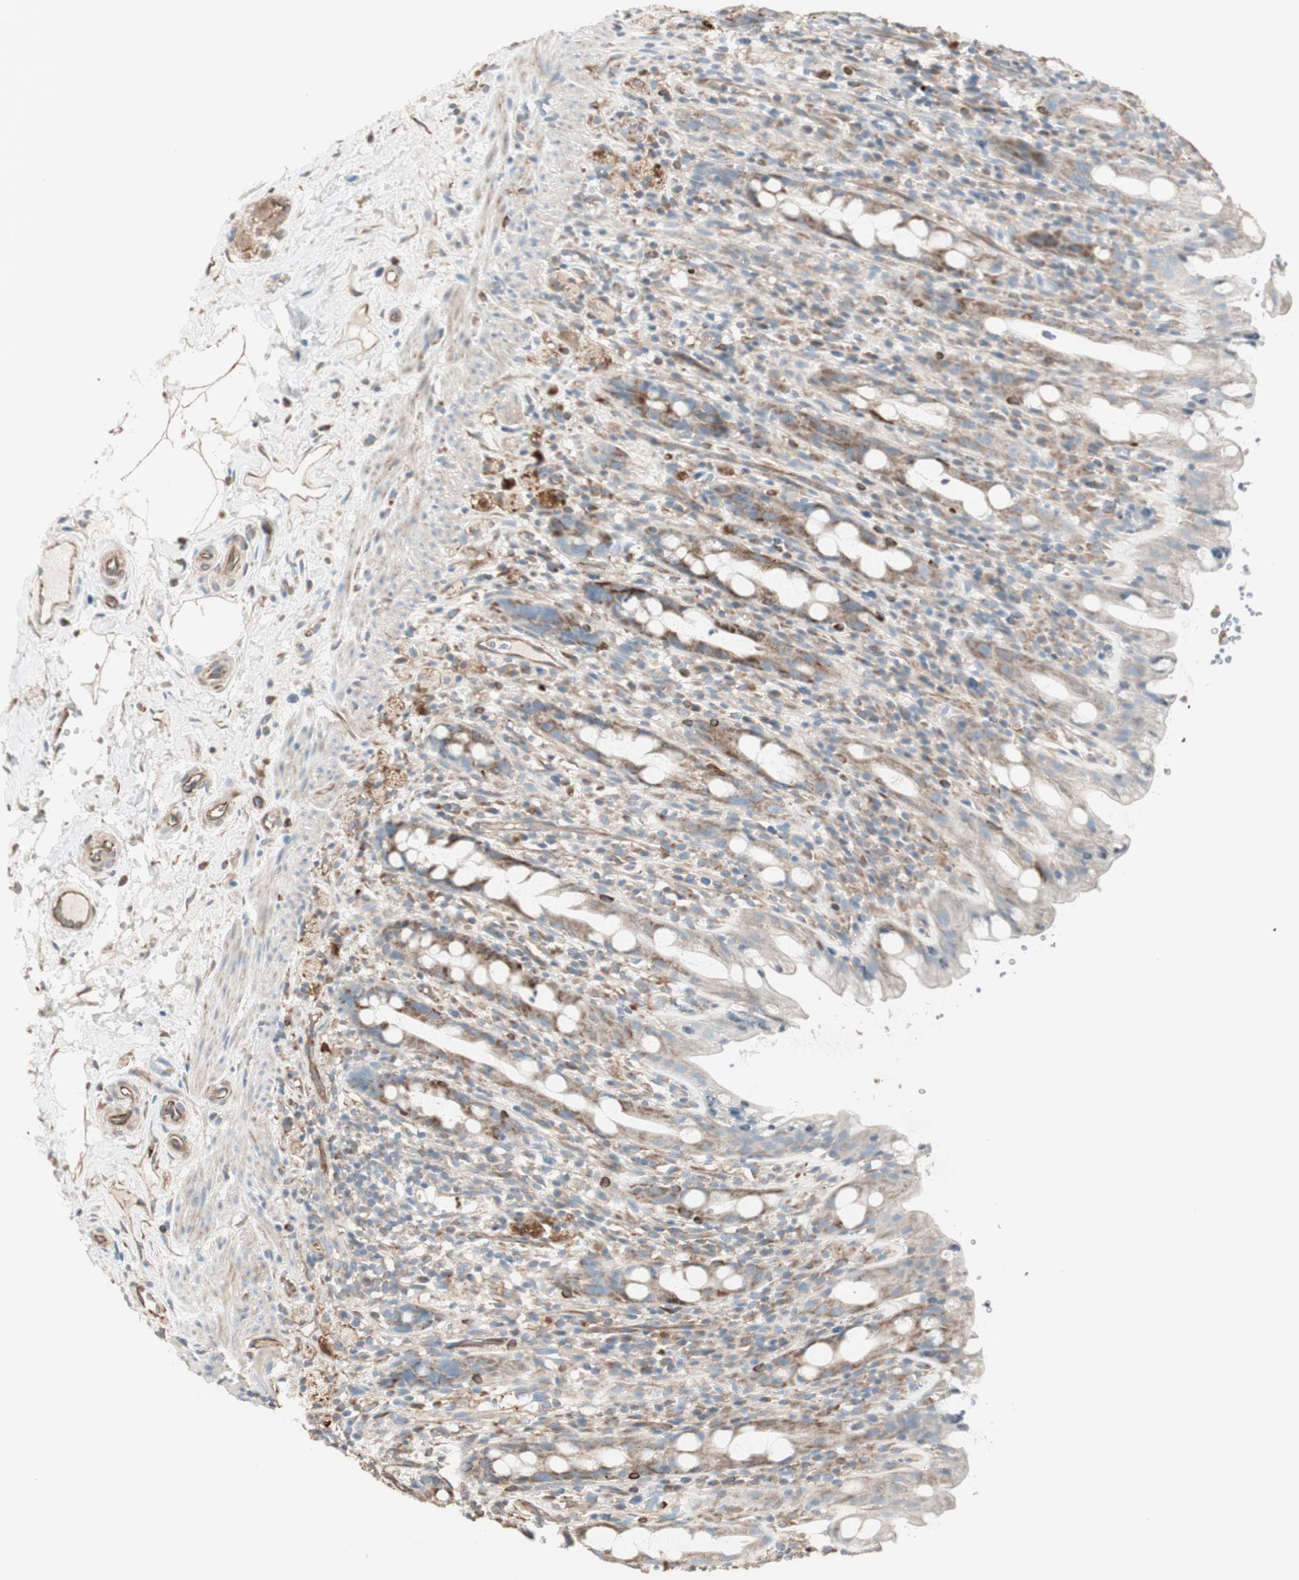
{"staining": {"intensity": "weak", "quantity": "25%-75%", "location": "cytoplasmic/membranous"}, "tissue": "rectum", "cell_type": "Glandular cells", "image_type": "normal", "snomed": [{"axis": "morphology", "description": "Normal tissue, NOS"}, {"axis": "topography", "description": "Rectum"}], "caption": "A photomicrograph of human rectum stained for a protein displays weak cytoplasmic/membranous brown staining in glandular cells.", "gene": "SRCIN1", "patient": {"sex": "male", "age": 44}}